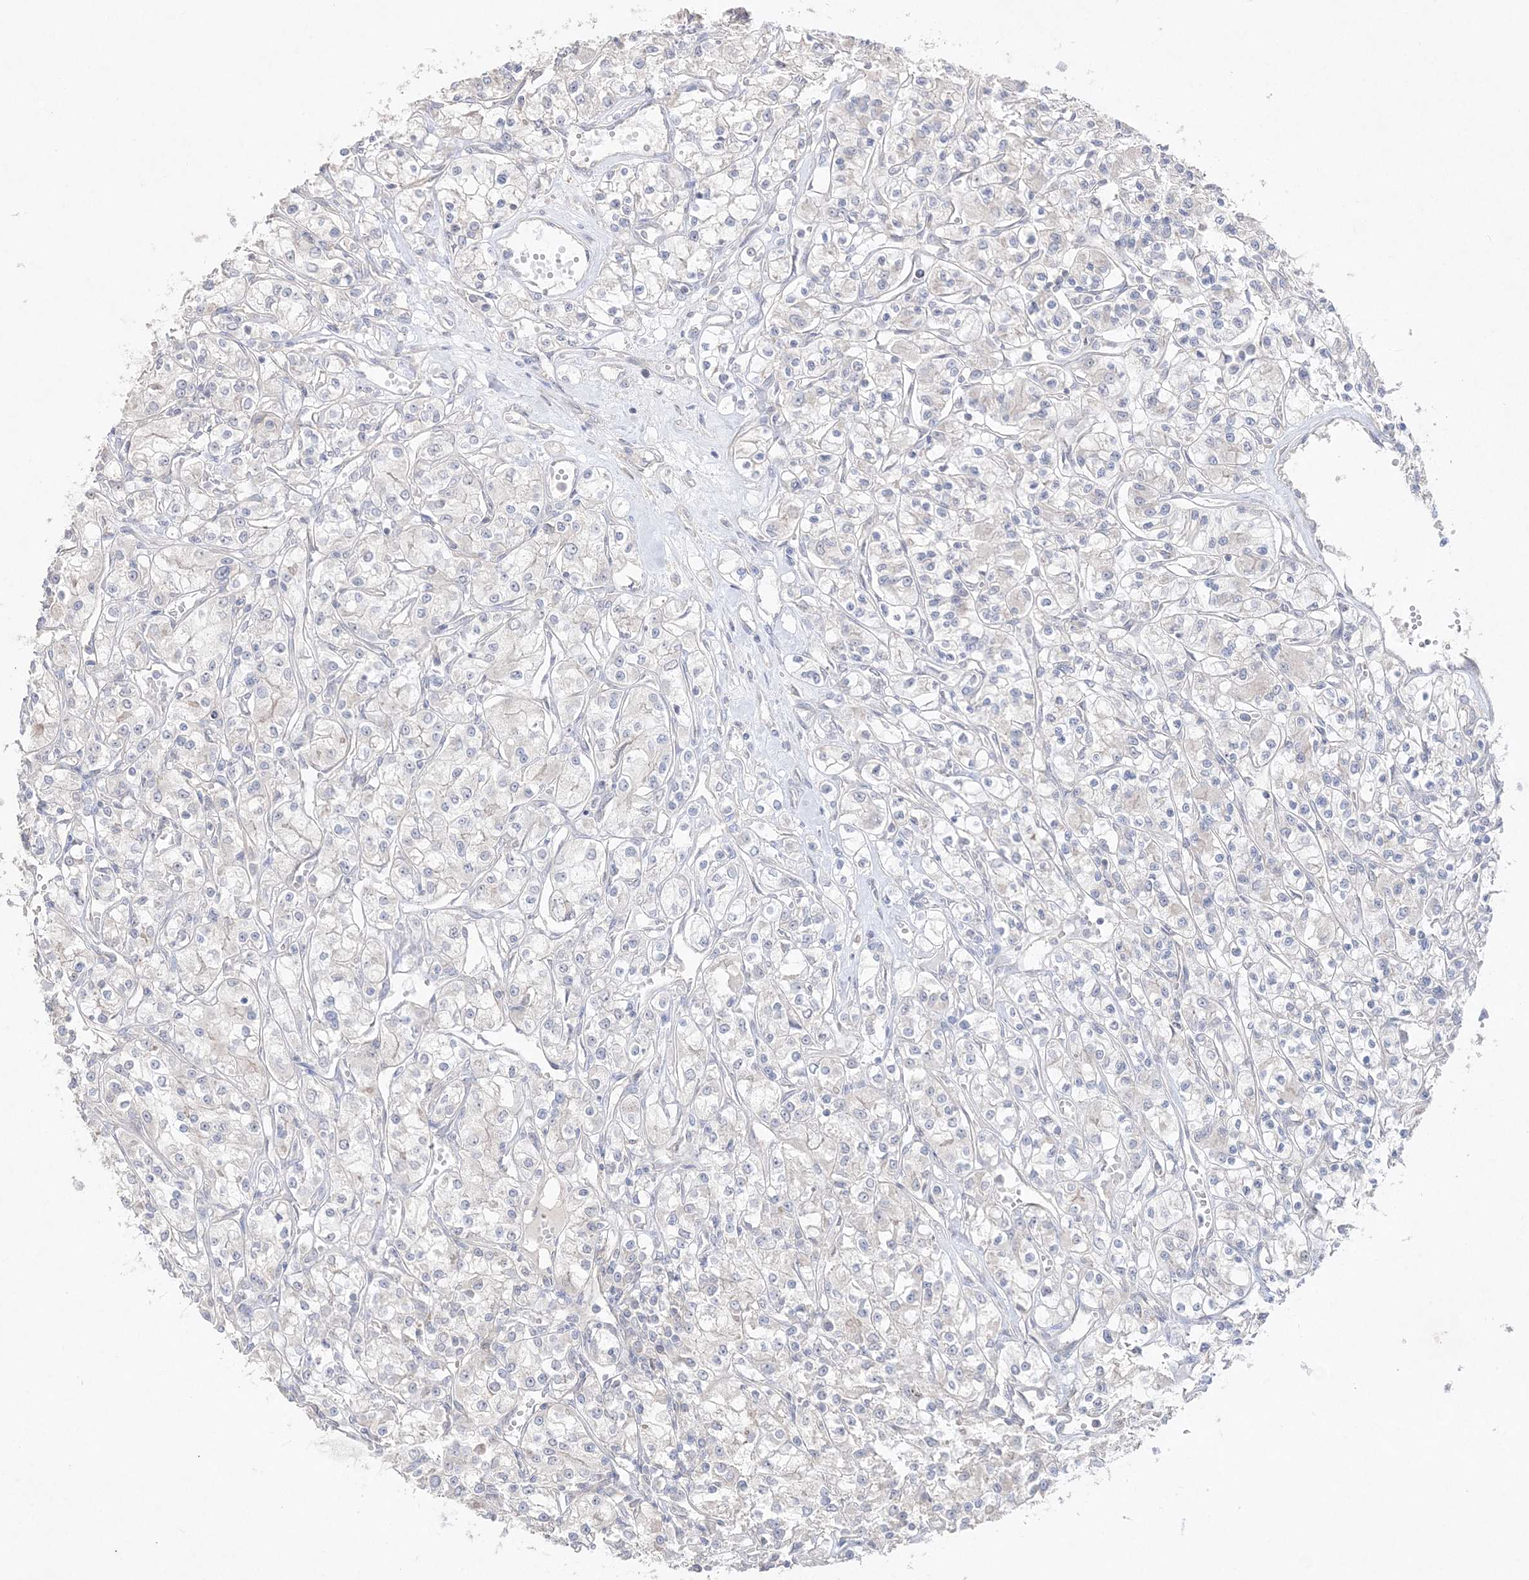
{"staining": {"intensity": "negative", "quantity": "none", "location": "none"}, "tissue": "renal cancer", "cell_type": "Tumor cells", "image_type": "cancer", "snomed": [{"axis": "morphology", "description": "Adenocarcinoma, NOS"}, {"axis": "topography", "description": "Kidney"}], "caption": "IHC photomicrograph of human renal cancer (adenocarcinoma) stained for a protein (brown), which shows no staining in tumor cells.", "gene": "SH3BP4", "patient": {"sex": "female", "age": 59}}